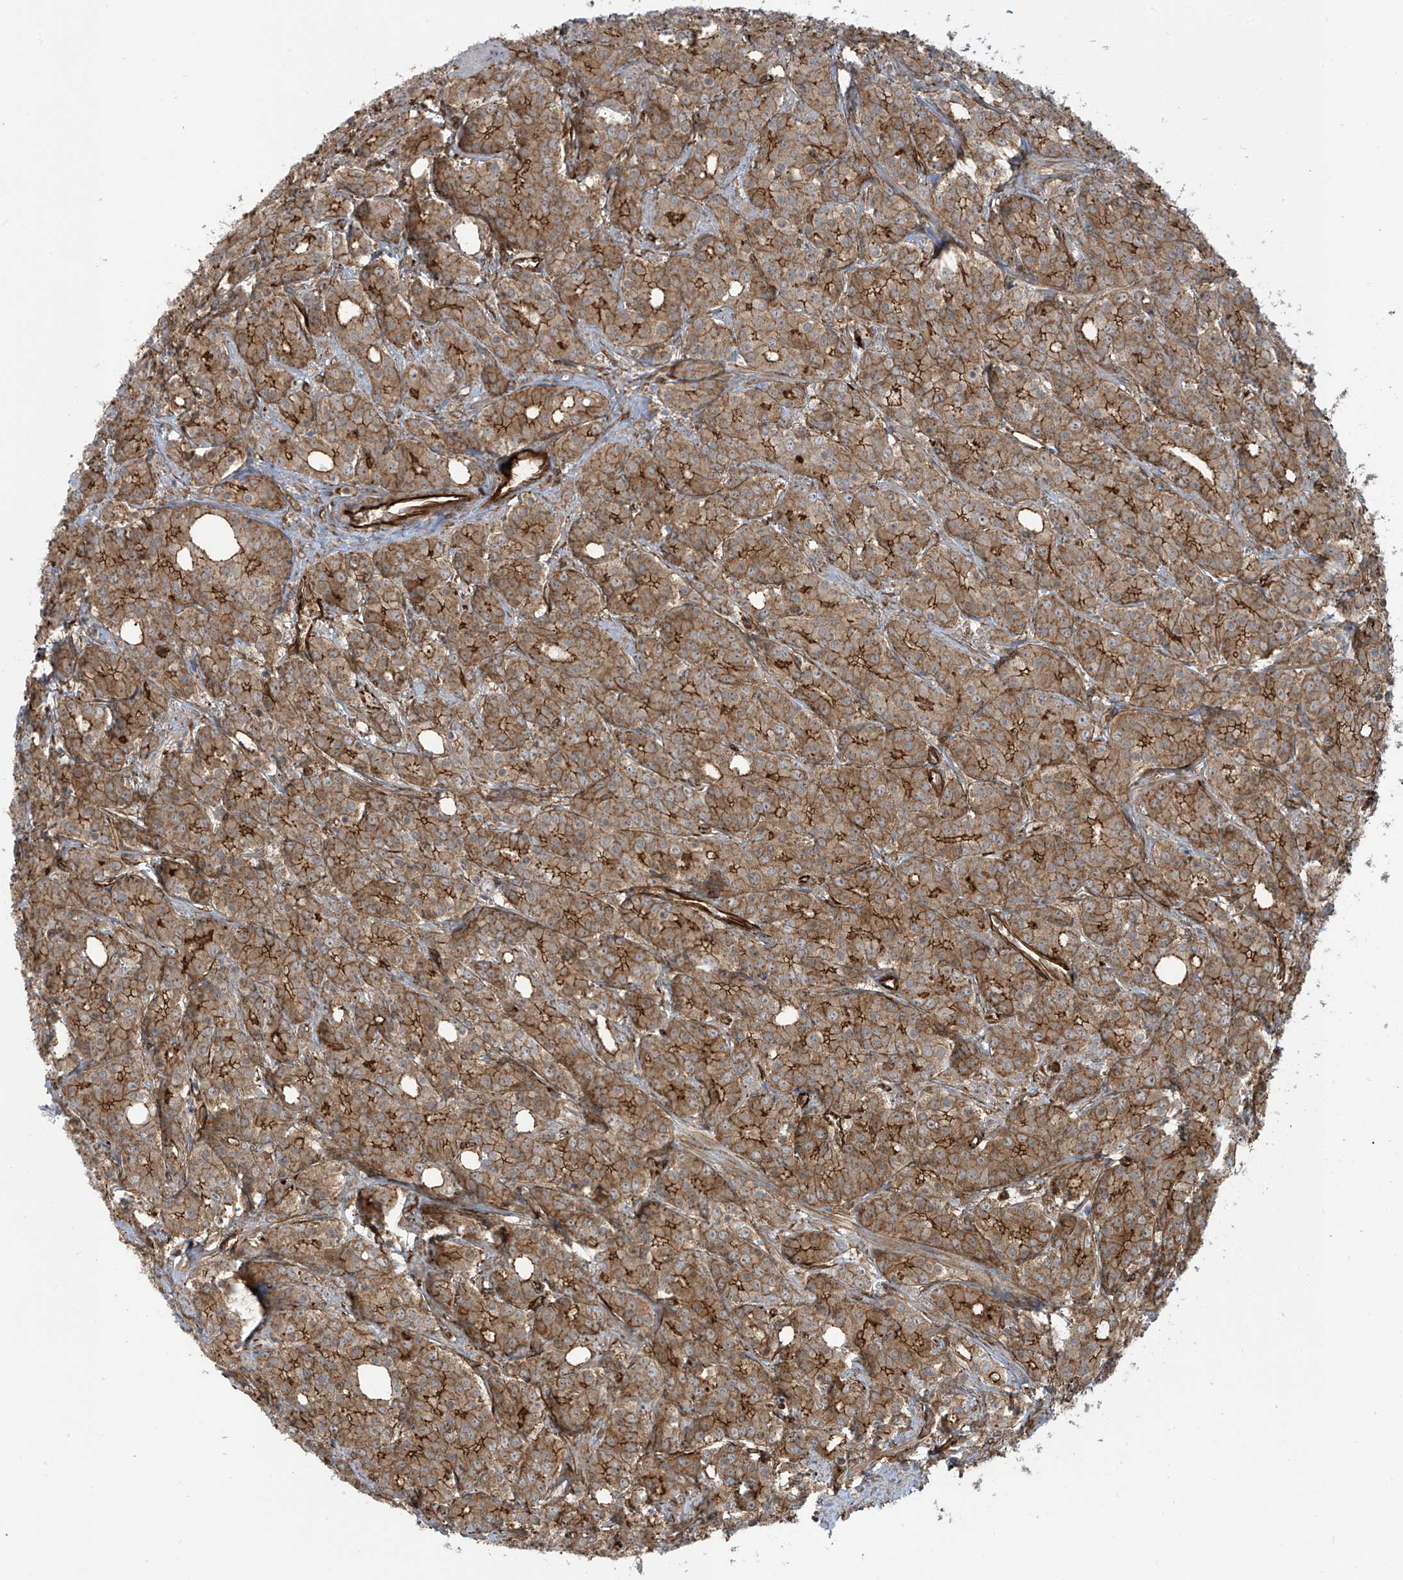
{"staining": {"intensity": "moderate", "quantity": ">75%", "location": "cytoplasmic/membranous"}, "tissue": "prostate cancer", "cell_type": "Tumor cells", "image_type": "cancer", "snomed": [{"axis": "morphology", "description": "Adenocarcinoma, High grade"}, {"axis": "topography", "description": "Prostate"}], "caption": "Human prostate cancer stained with a protein marker displays moderate staining in tumor cells.", "gene": "SLC9A2", "patient": {"sex": "male", "age": 62}}